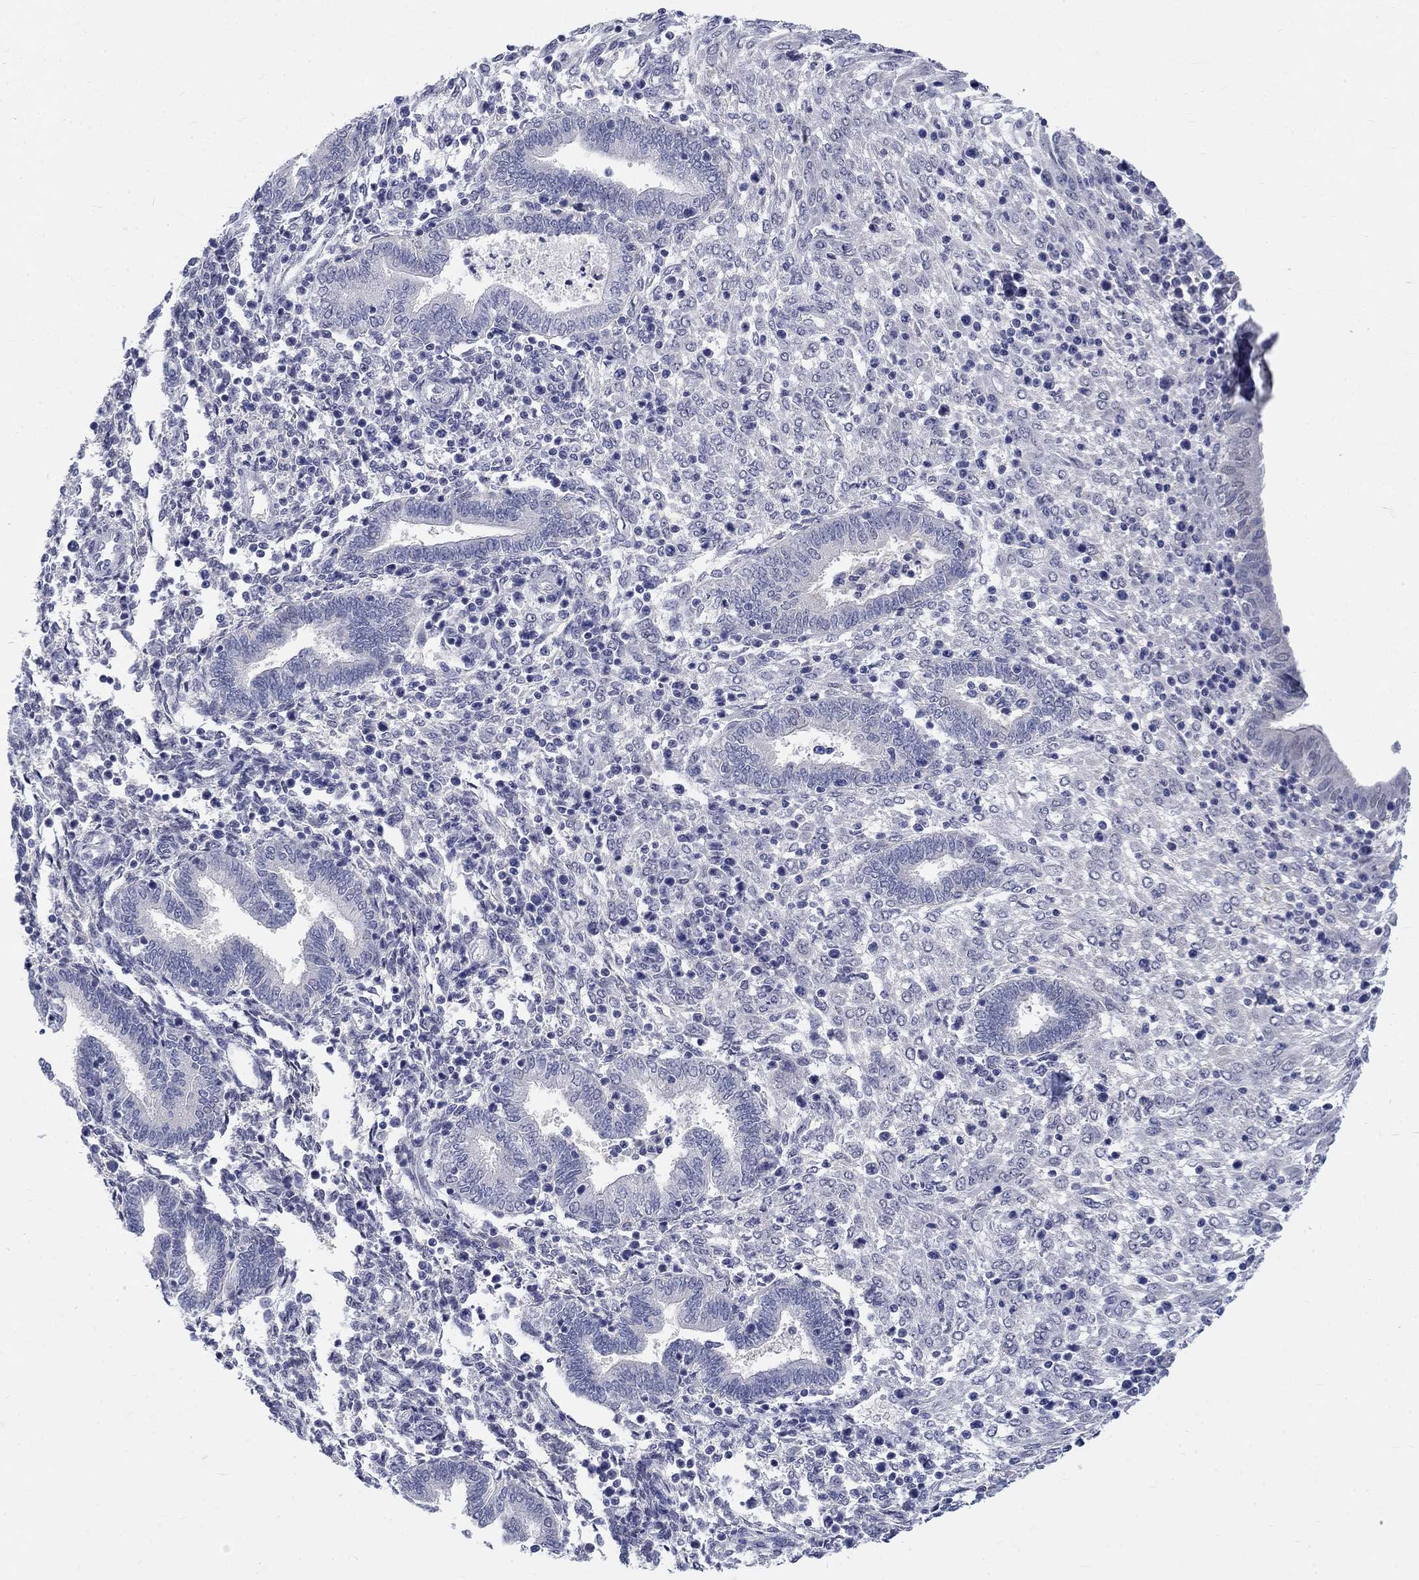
{"staining": {"intensity": "negative", "quantity": "none", "location": "none"}, "tissue": "endometrium", "cell_type": "Cells in endometrial stroma", "image_type": "normal", "snomed": [{"axis": "morphology", "description": "Normal tissue, NOS"}, {"axis": "topography", "description": "Endometrium"}], "caption": "The immunohistochemistry micrograph has no significant expression in cells in endometrial stroma of endometrium. (Immunohistochemistry (ihc), brightfield microscopy, high magnification).", "gene": "EGFLAM", "patient": {"sex": "female", "age": 42}}